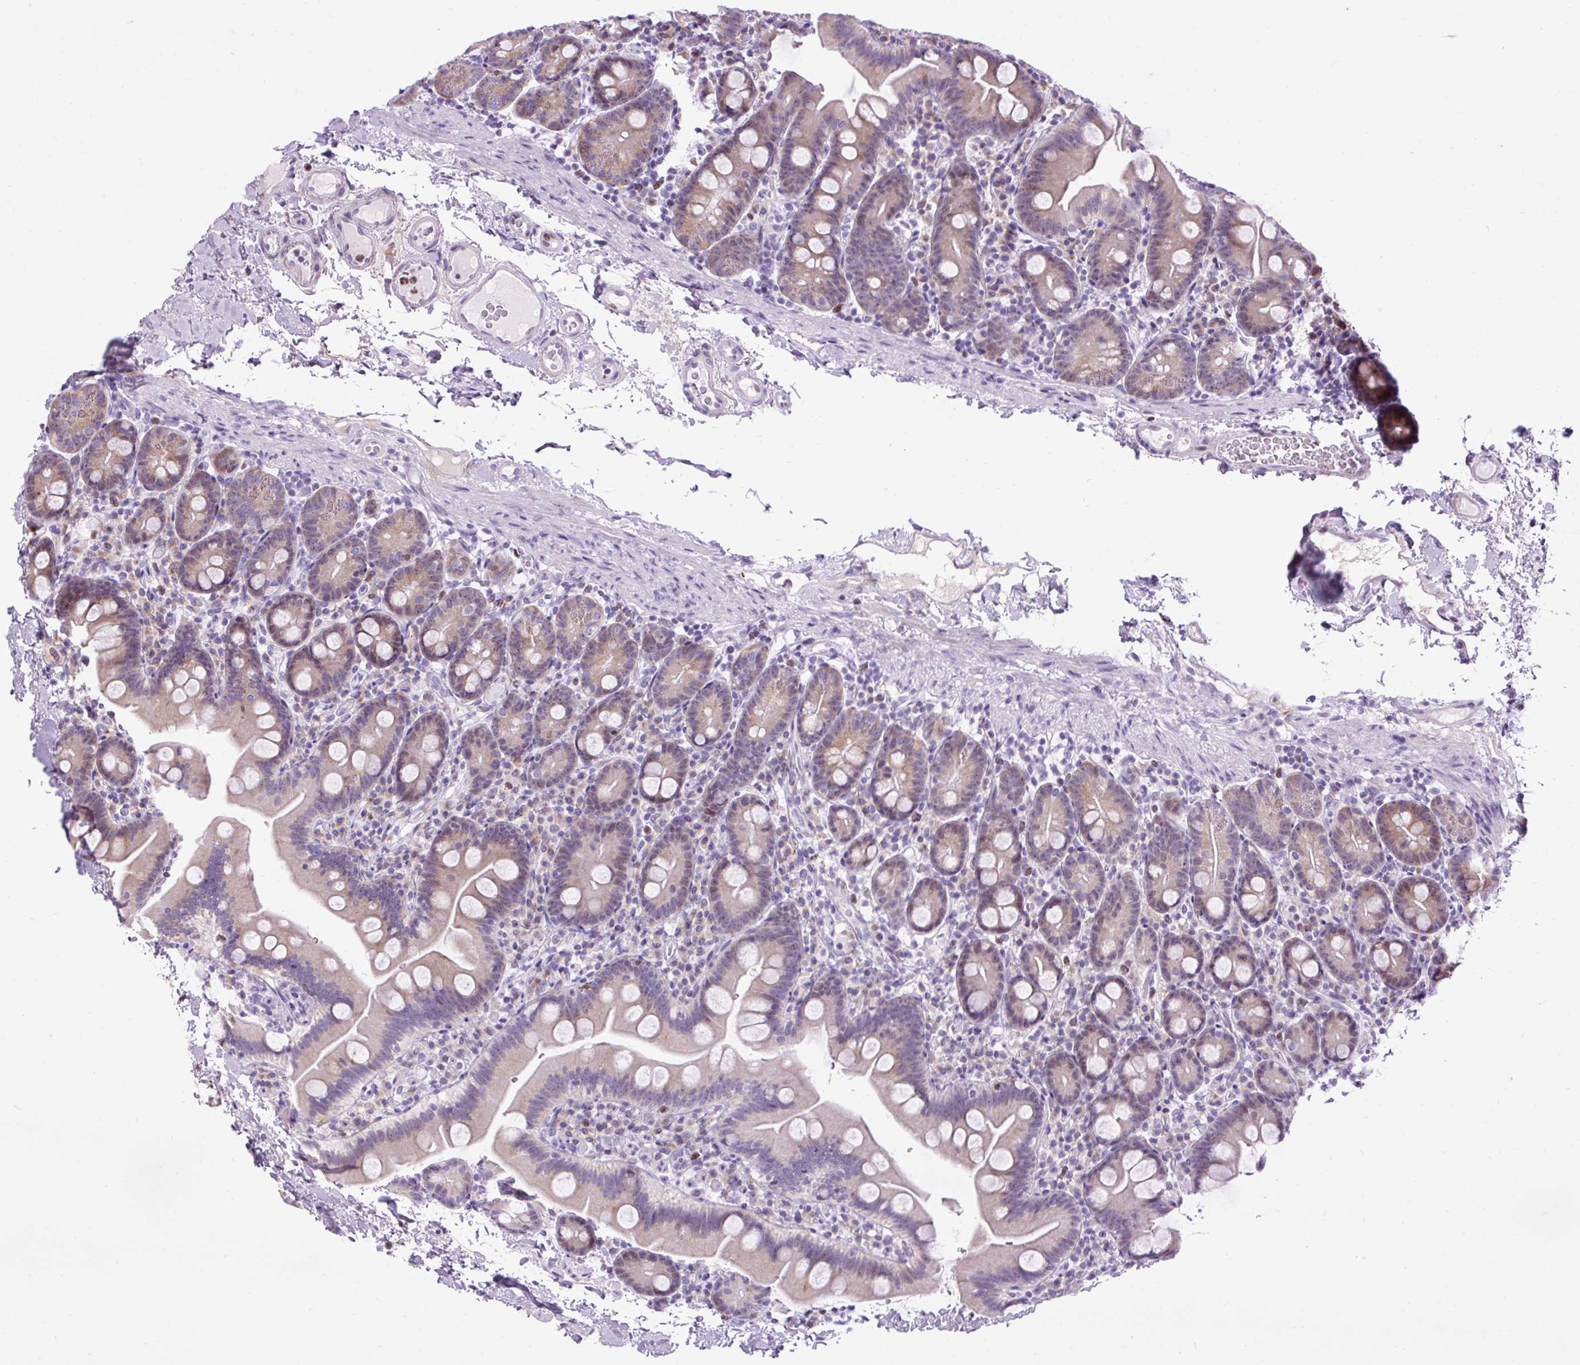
{"staining": {"intensity": "weak", "quantity": "25%-75%", "location": "cytoplasmic/membranous,nuclear"}, "tissue": "small intestine", "cell_type": "Glandular cells", "image_type": "normal", "snomed": [{"axis": "morphology", "description": "Normal tissue, NOS"}, {"axis": "topography", "description": "Small intestine"}], "caption": "Immunohistochemistry (IHC) micrograph of normal small intestine stained for a protein (brown), which reveals low levels of weak cytoplasmic/membranous,nuclear expression in about 25%-75% of glandular cells.", "gene": "SPC24", "patient": {"sex": "female", "age": 68}}